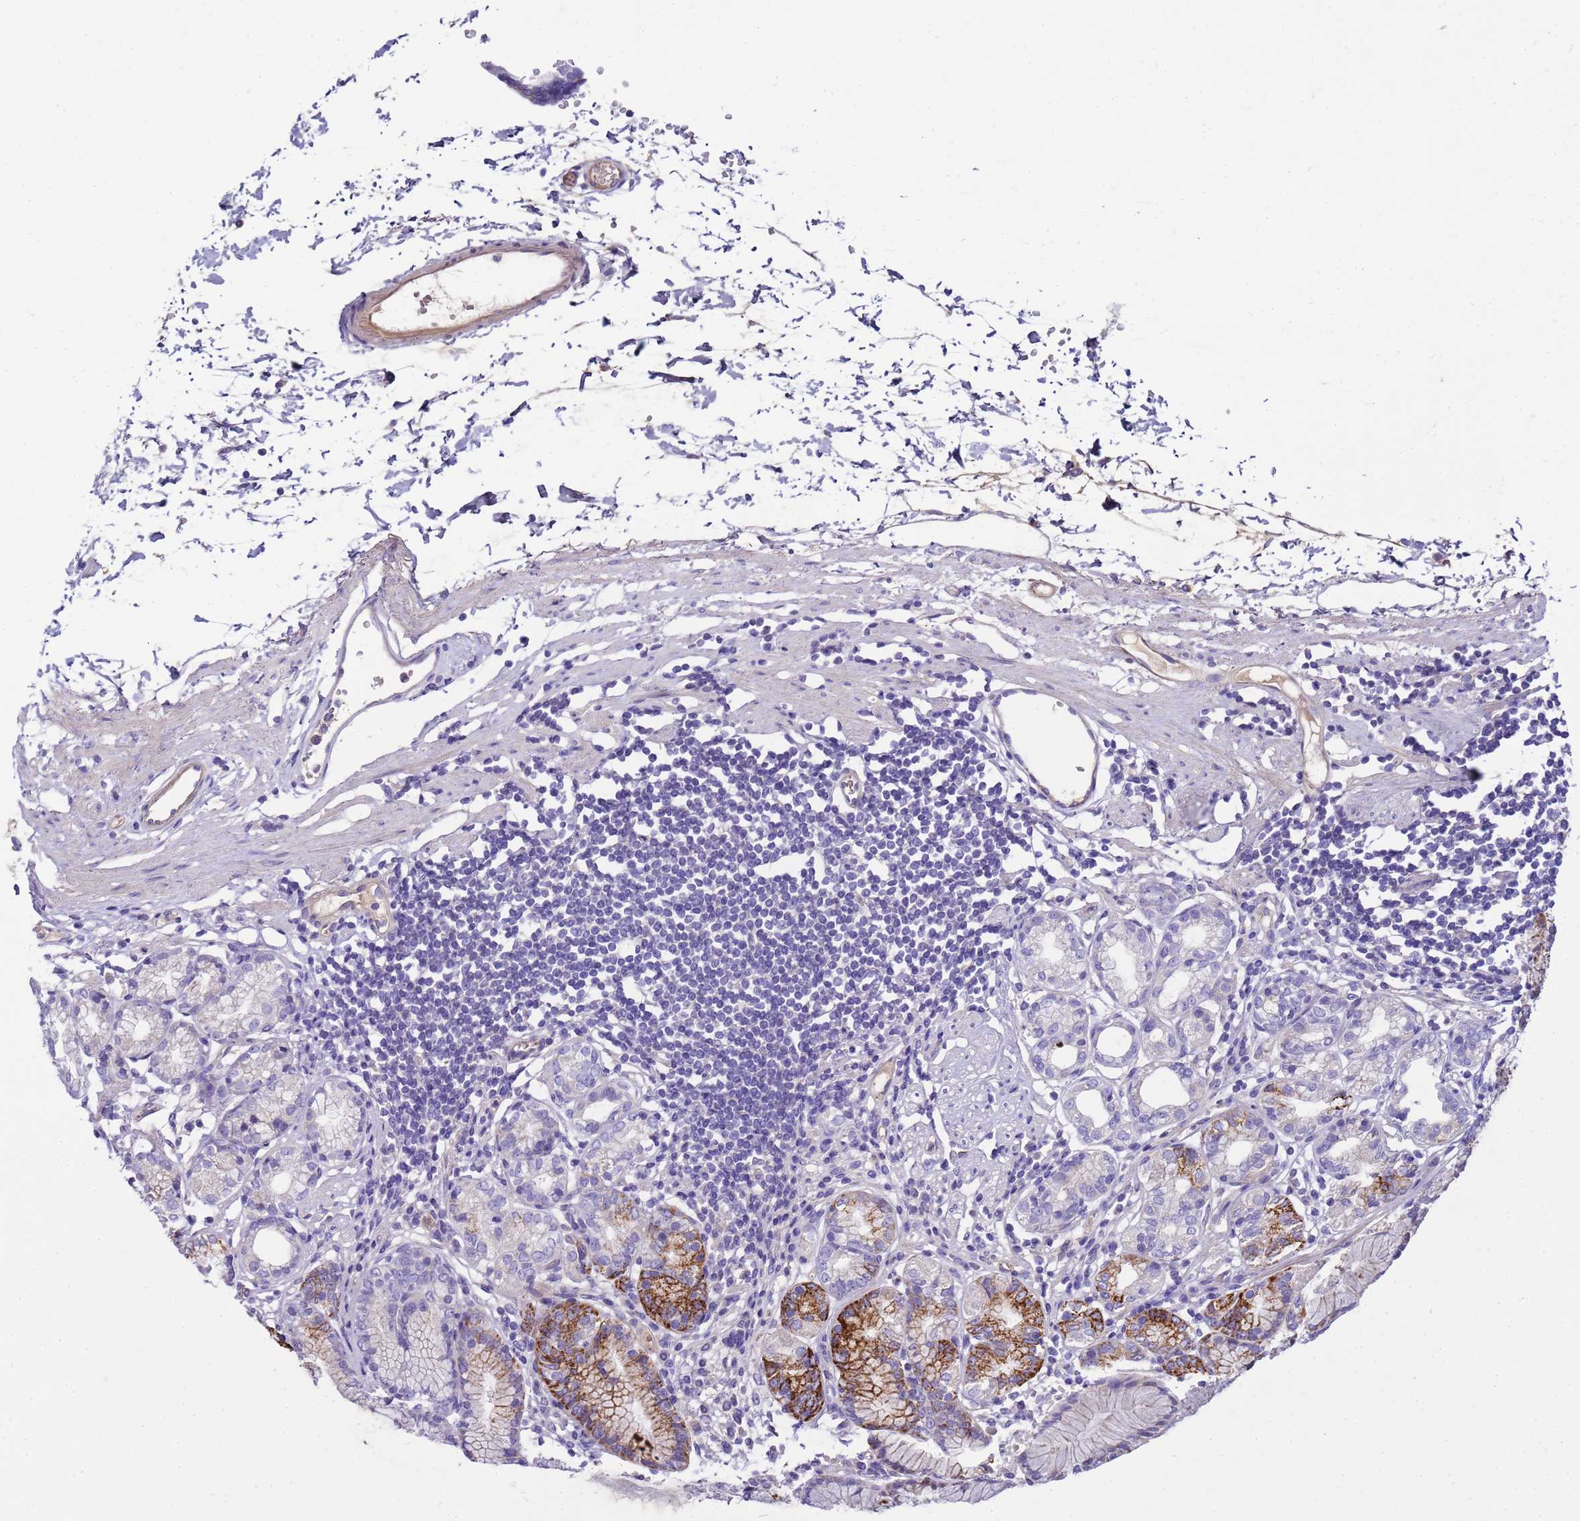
{"staining": {"intensity": "strong", "quantity": "<25%", "location": "cytoplasmic/membranous"}, "tissue": "stomach", "cell_type": "Glandular cells", "image_type": "normal", "snomed": [{"axis": "morphology", "description": "Normal tissue, NOS"}, {"axis": "topography", "description": "Stomach"}], "caption": "This micrograph exhibits immunohistochemistry (IHC) staining of unremarkable human stomach, with medium strong cytoplasmic/membranous staining in approximately <25% of glandular cells.", "gene": "RIPPLY2", "patient": {"sex": "female", "age": 57}}